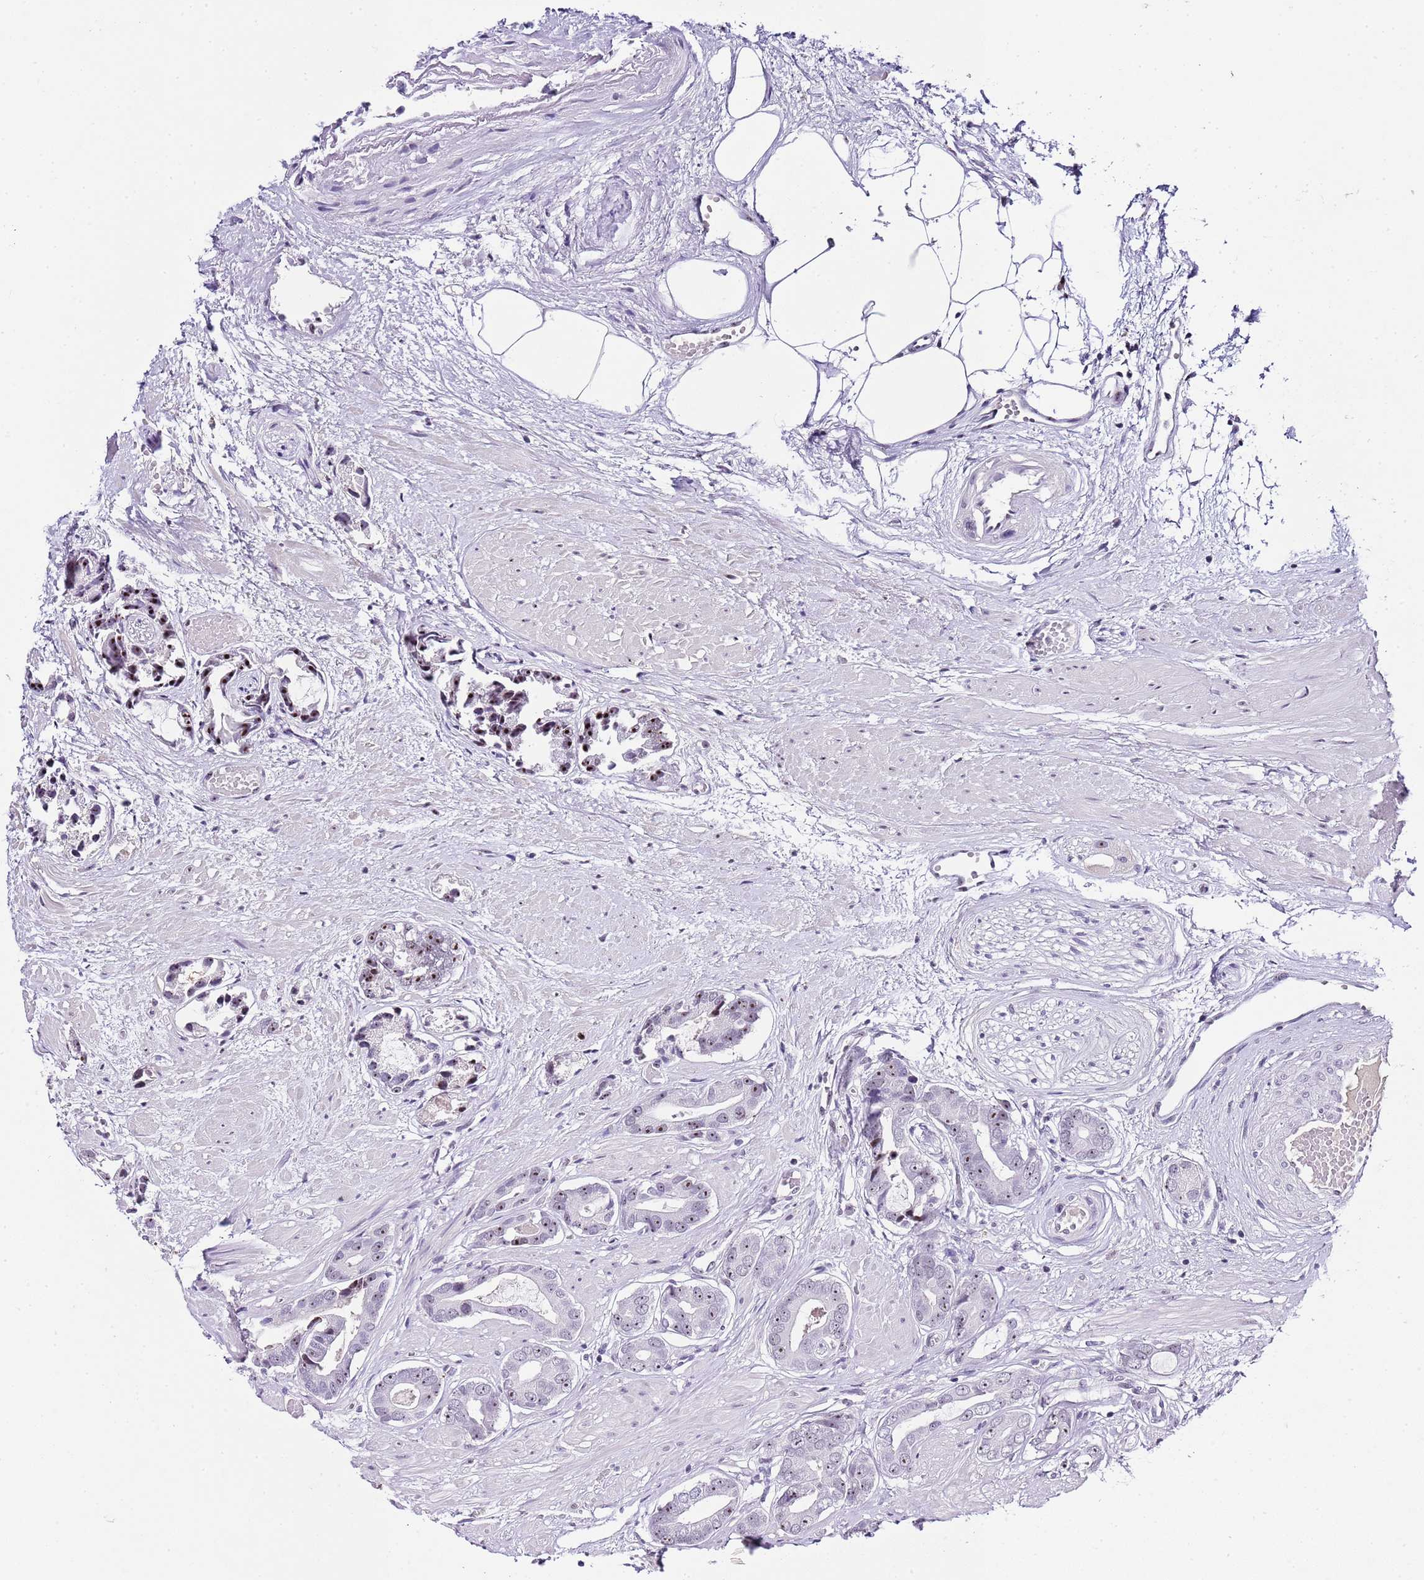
{"staining": {"intensity": "moderate", "quantity": "25%-75%", "location": "nuclear"}, "tissue": "prostate cancer", "cell_type": "Tumor cells", "image_type": "cancer", "snomed": [{"axis": "morphology", "description": "Adenocarcinoma, Low grade"}, {"axis": "topography", "description": "Prostate"}], "caption": "Immunohistochemistry (IHC) image of neoplastic tissue: human low-grade adenocarcinoma (prostate) stained using IHC demonstrates medium levels of moderate protein expression localized specifically in the nuclear of tumor cells, appearing as a nuclear brown color.", "gene": "NOP56", "patient": {"sex": "male", "age": 64}}